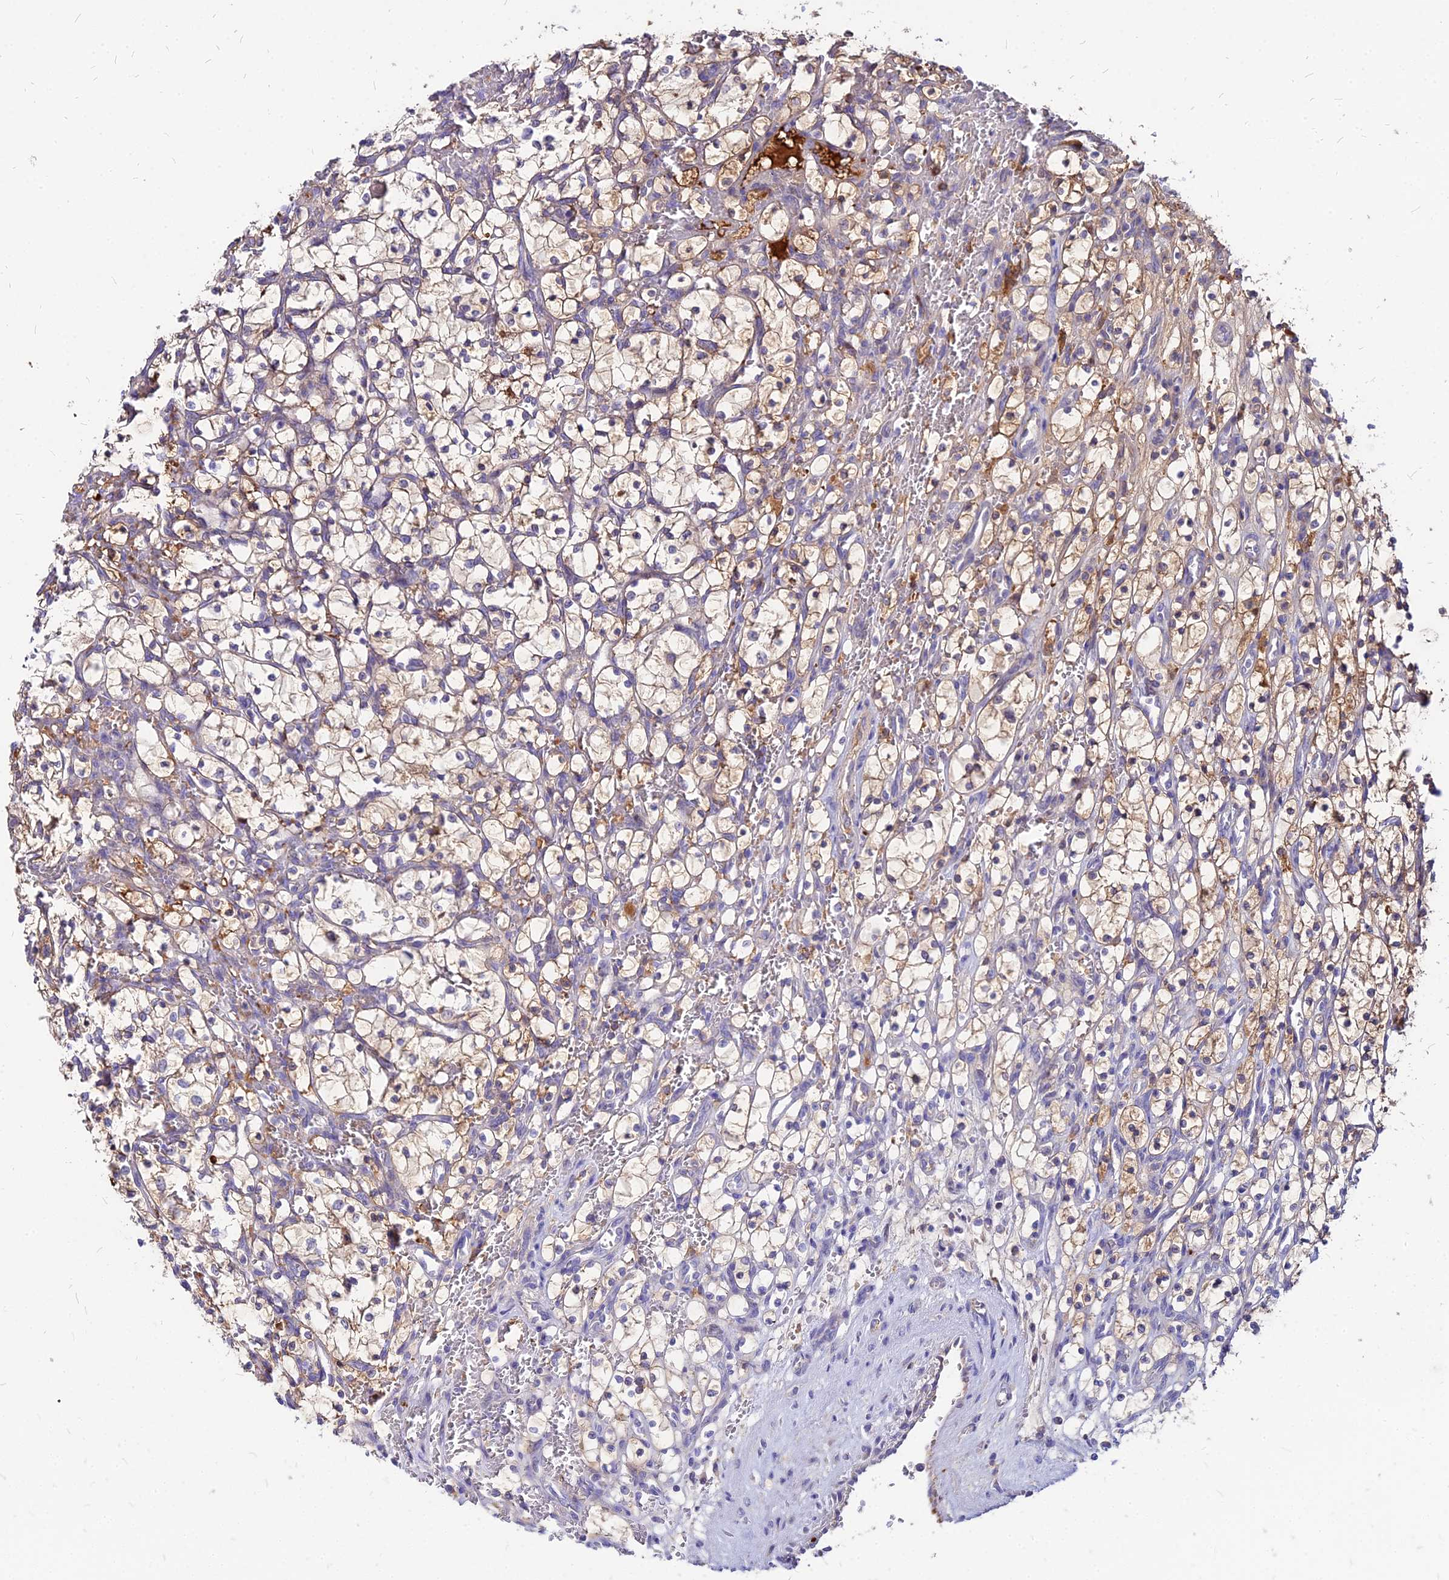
{"staining": {"intensity": "weak", "quantity": ">75%", "location": "cytoplasmic/membranous"}, "tissue": "renal cancer", "cell_type": "Tumor cells", "image_type": "cancer", "snomed": [{"axis": "morphology", "description": "Adenocarcinoma, NOS"}, {"axis": "topography", "description": "Kidney"}], "caption": "Renal adenocarcinoma stained for a protein (brown) displays weak cytoplasmic/membranous positive positivity in approximately >75% of tumor cells.", "gene": "ACSM6", "patient": {"sex": "female", "age": 69}}